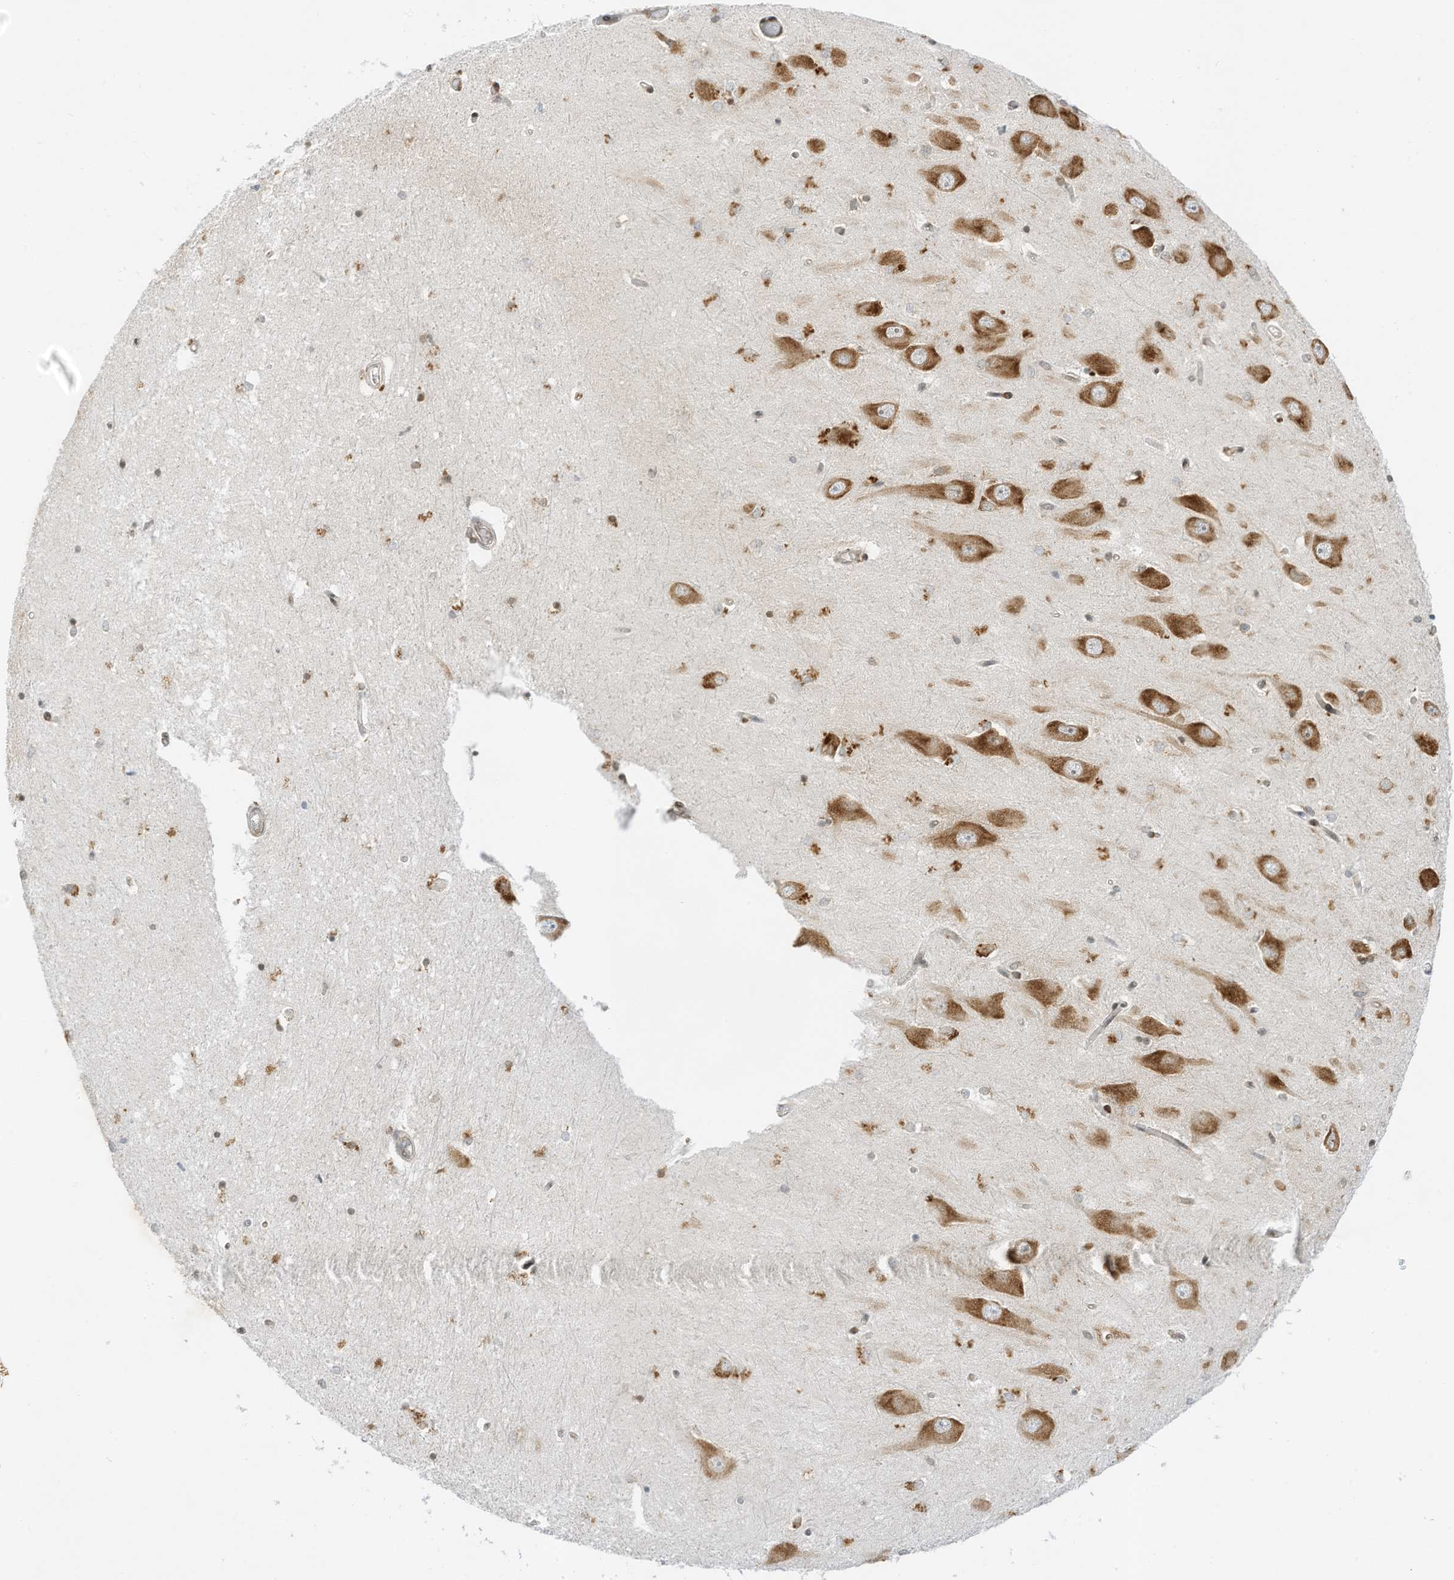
{"staining": {"intensity": "moderate", "quantity": "<25%", "location": "cytoplasmic/membranous"}, "tissue": "hippocampus", "cell_type": "Glial cells", "image_type": "normal", "snomed": [{"axis": "morphology", "description": "Normal tissue, NOS"}, {"axis": "topography", "description": "Hippocampus"}], "caption": "High-power microscopy captured an immunohistochemistry histopathology image of normal hippocampus, revealing moderate cytoplasmic/membranous positivity in about <25% of glial cells. The protein is shown in brown color, while the nuclei are stained blue.", "gene": "EDF1", "patient": {"sex": "male", "age": 45}}